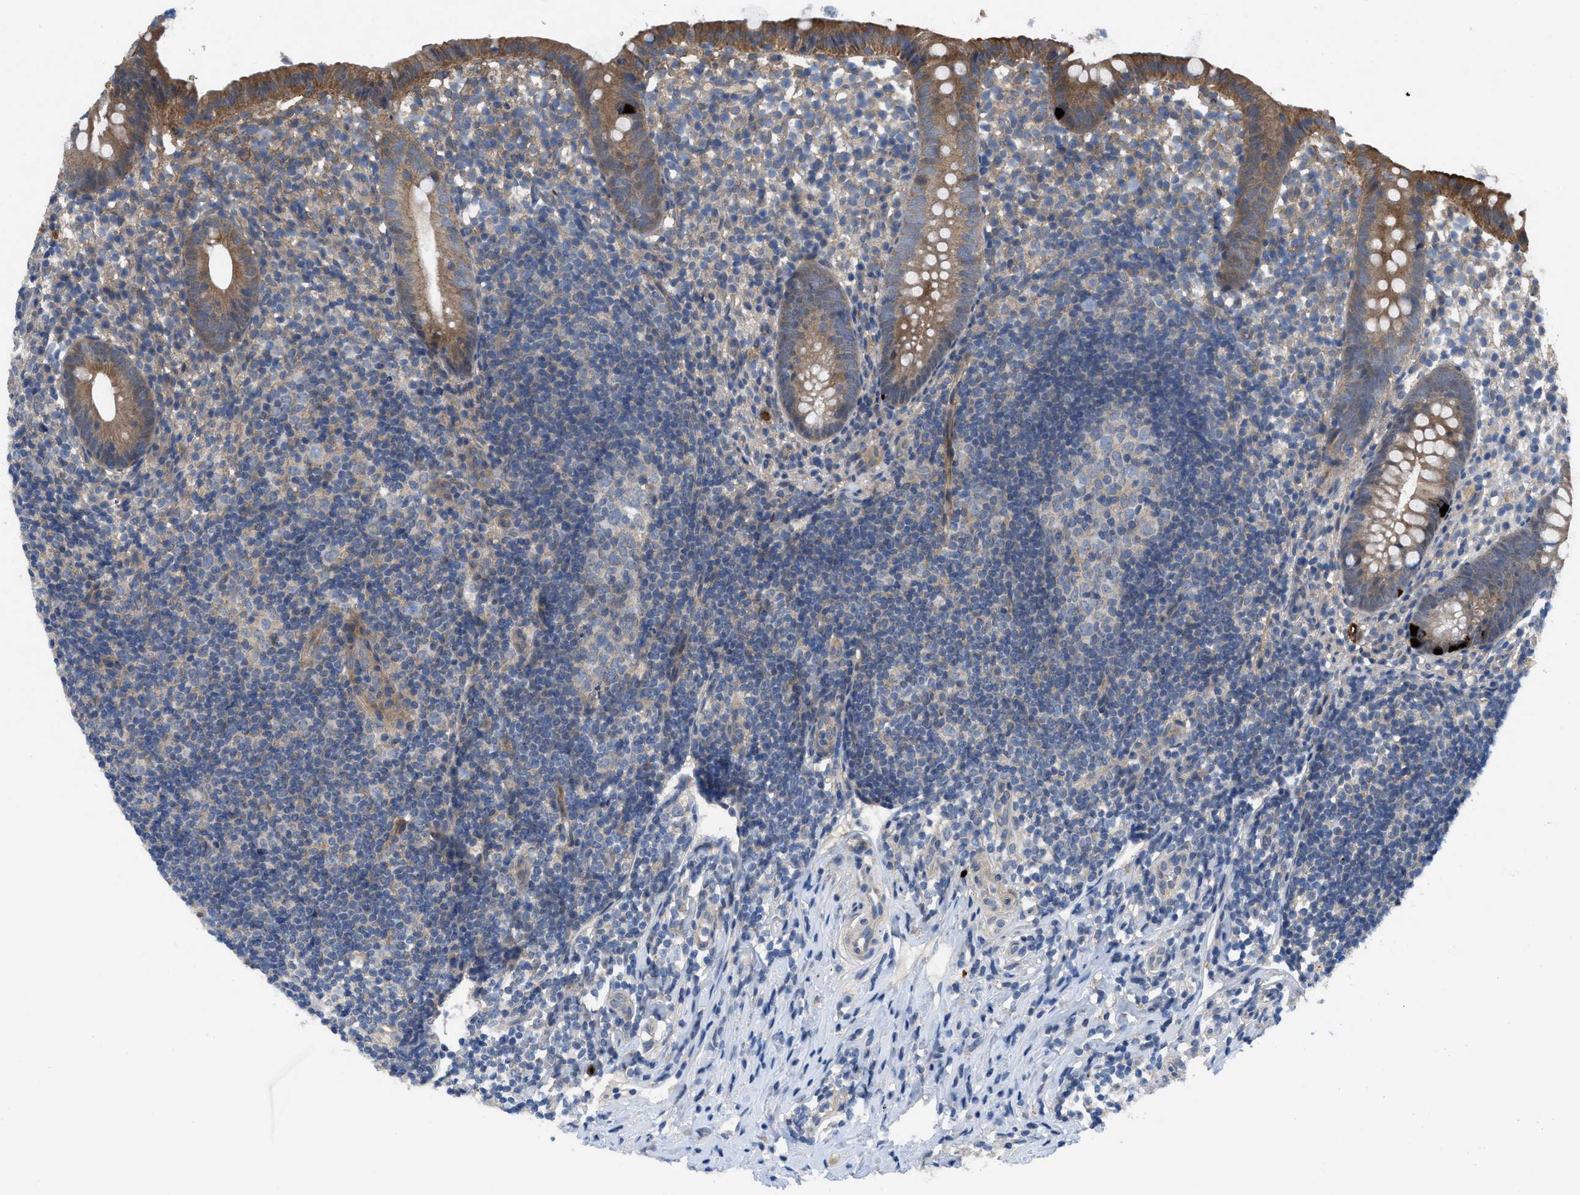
{"staining": {"intensity": "strong", "quantity": "25%-75%", "location": "cytoplasmic/membranous"}, "tissue": "appendix", "cell_type": "Glandular cells", "image_type": "normal", "snomed": [{"axis": "morphology", "description": "Normal tissue, NOS"}, {"axis": "topography", "description": "Appendix"}], "caption": "Immunohistochemistry (IHC) image of benign appendix stained for a protein (brown), which shows high levels of strong cytoplasmic/membranous positivity in approximately 25%-75% of glandular cells.", "gene": "PANX1", "patient": {"sex": "female", "age": 20}}